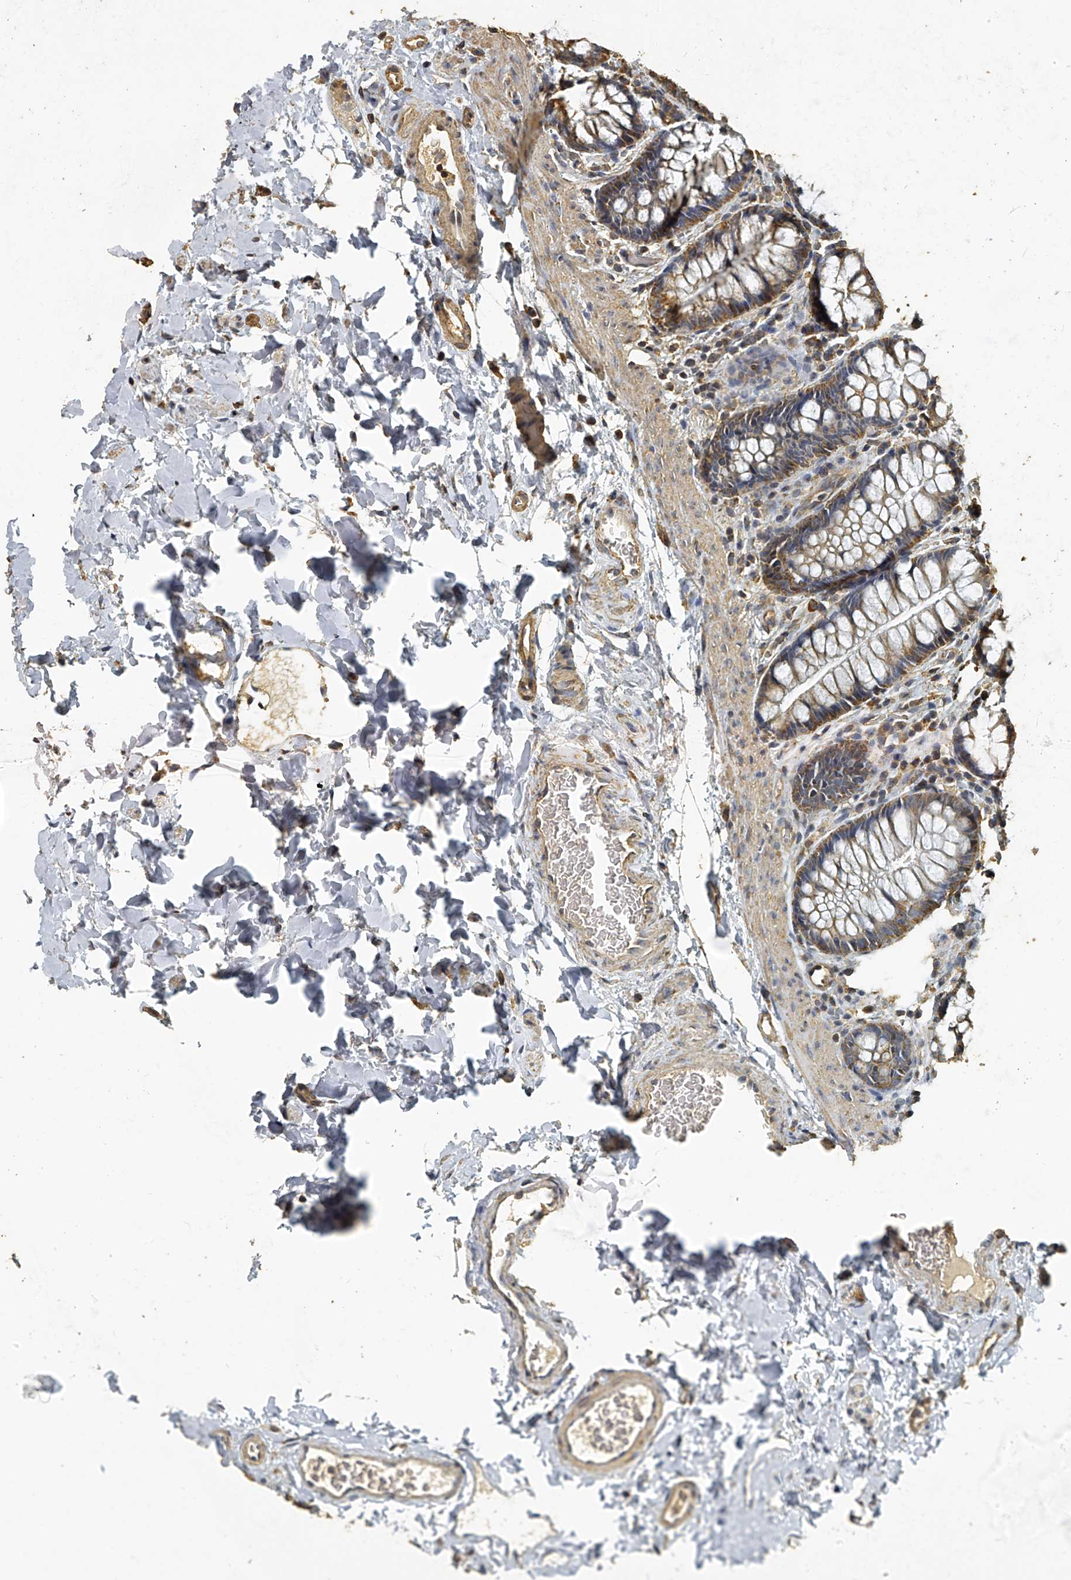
{"staining": {"intensity": "moderate", "quantity": ">75%", "location": "cytoplasmic/membranous"}, "tissue": "colon", "cell_type": "Endothelial cells", "image_type": "normal", "snomed": [{"axis": "morphology", "description": "Normal tissue, NOS"}, {"axis": "topography", "description": "Colon"}], "caption": "A high-resolution image shows IHC staining of unremarkable colon, which displays moderate cytoplasmic/membranous expression in about >75% of endothelial cells.", "gene": "MRPL28", "patient": {"sex": "female", "age": 62}}